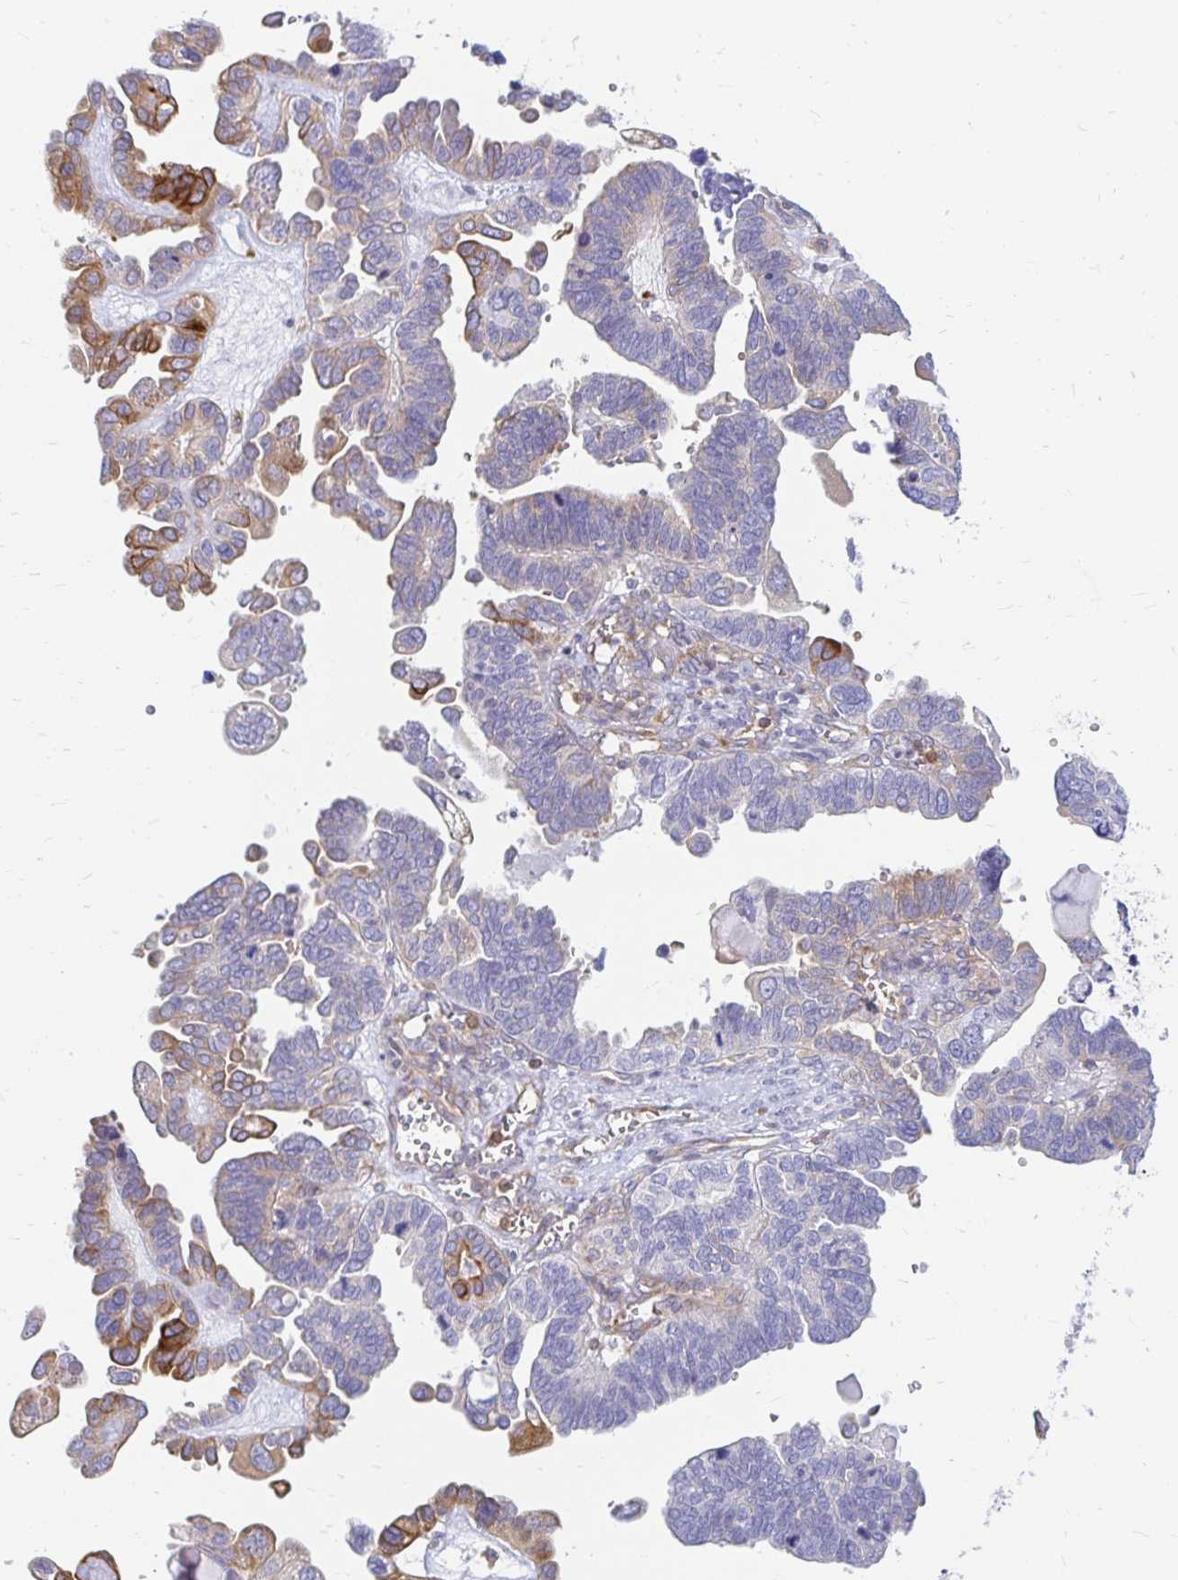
{"staining": {"intensity": "moderate", "quantity": "<25%", "location": "cytoplasmic/membranous"}, "tissue": "ovarian cancer", "cell_type": "Tumor cells", "image_type": "cancer", "snomed": [{"axis": "morphology", "description": "Cystadenocarcinoma, serous, NOS"}, {"axis": "topography", "description": "Ovary"}], "caption": "Immunohistochemistry (IHC) image of neoplastic tissue: ovarian serous cystadenocarcinoma stained using IHC displays low levels of moderate protein expression localized specifically in the cytoplasmic/membranous of tumor cells, appearing as a cytoplasmic/membranous brown color.", "gene": "CAST", "patient": {"sex": "female", "age": 51}}